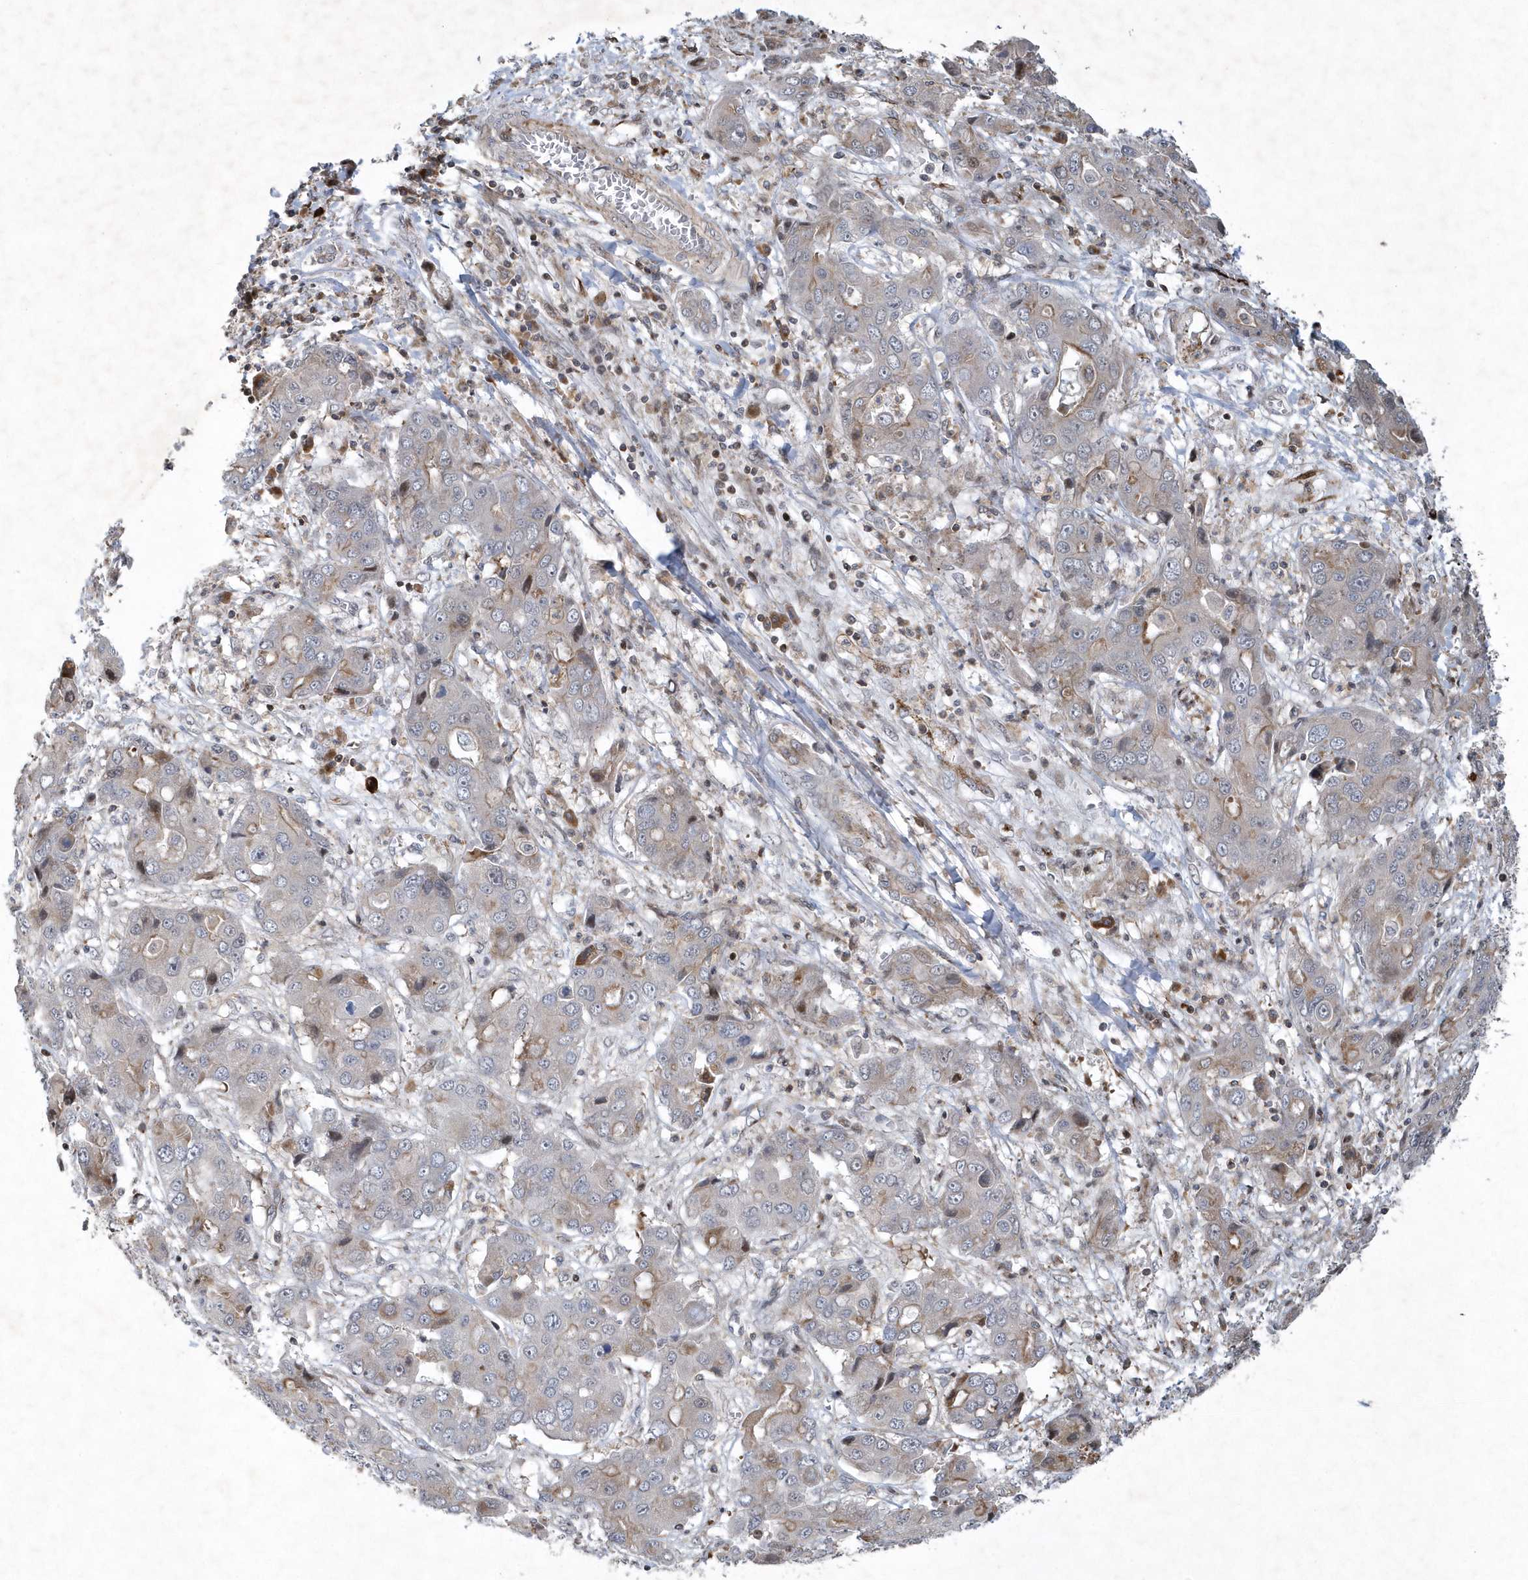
{"staining": {"intensity": "weak", "quantity": "<25%", "location": "cytoplasmic/membranous"}, "tissue": "liver cancer", "cell_type": "Tumor cells", "image_type": "cancer", "snomed": [{"axis": "morphology", "description": "Cholangiocarcinoma"}, {"axis": "topography", "description": "Liver"}], "caption": "Tumor cells show no significant protein positivity in cholangiocarcinoma (liver).", "gene": "N4BP2", "patient": {"sex": "male", "age": 67}}